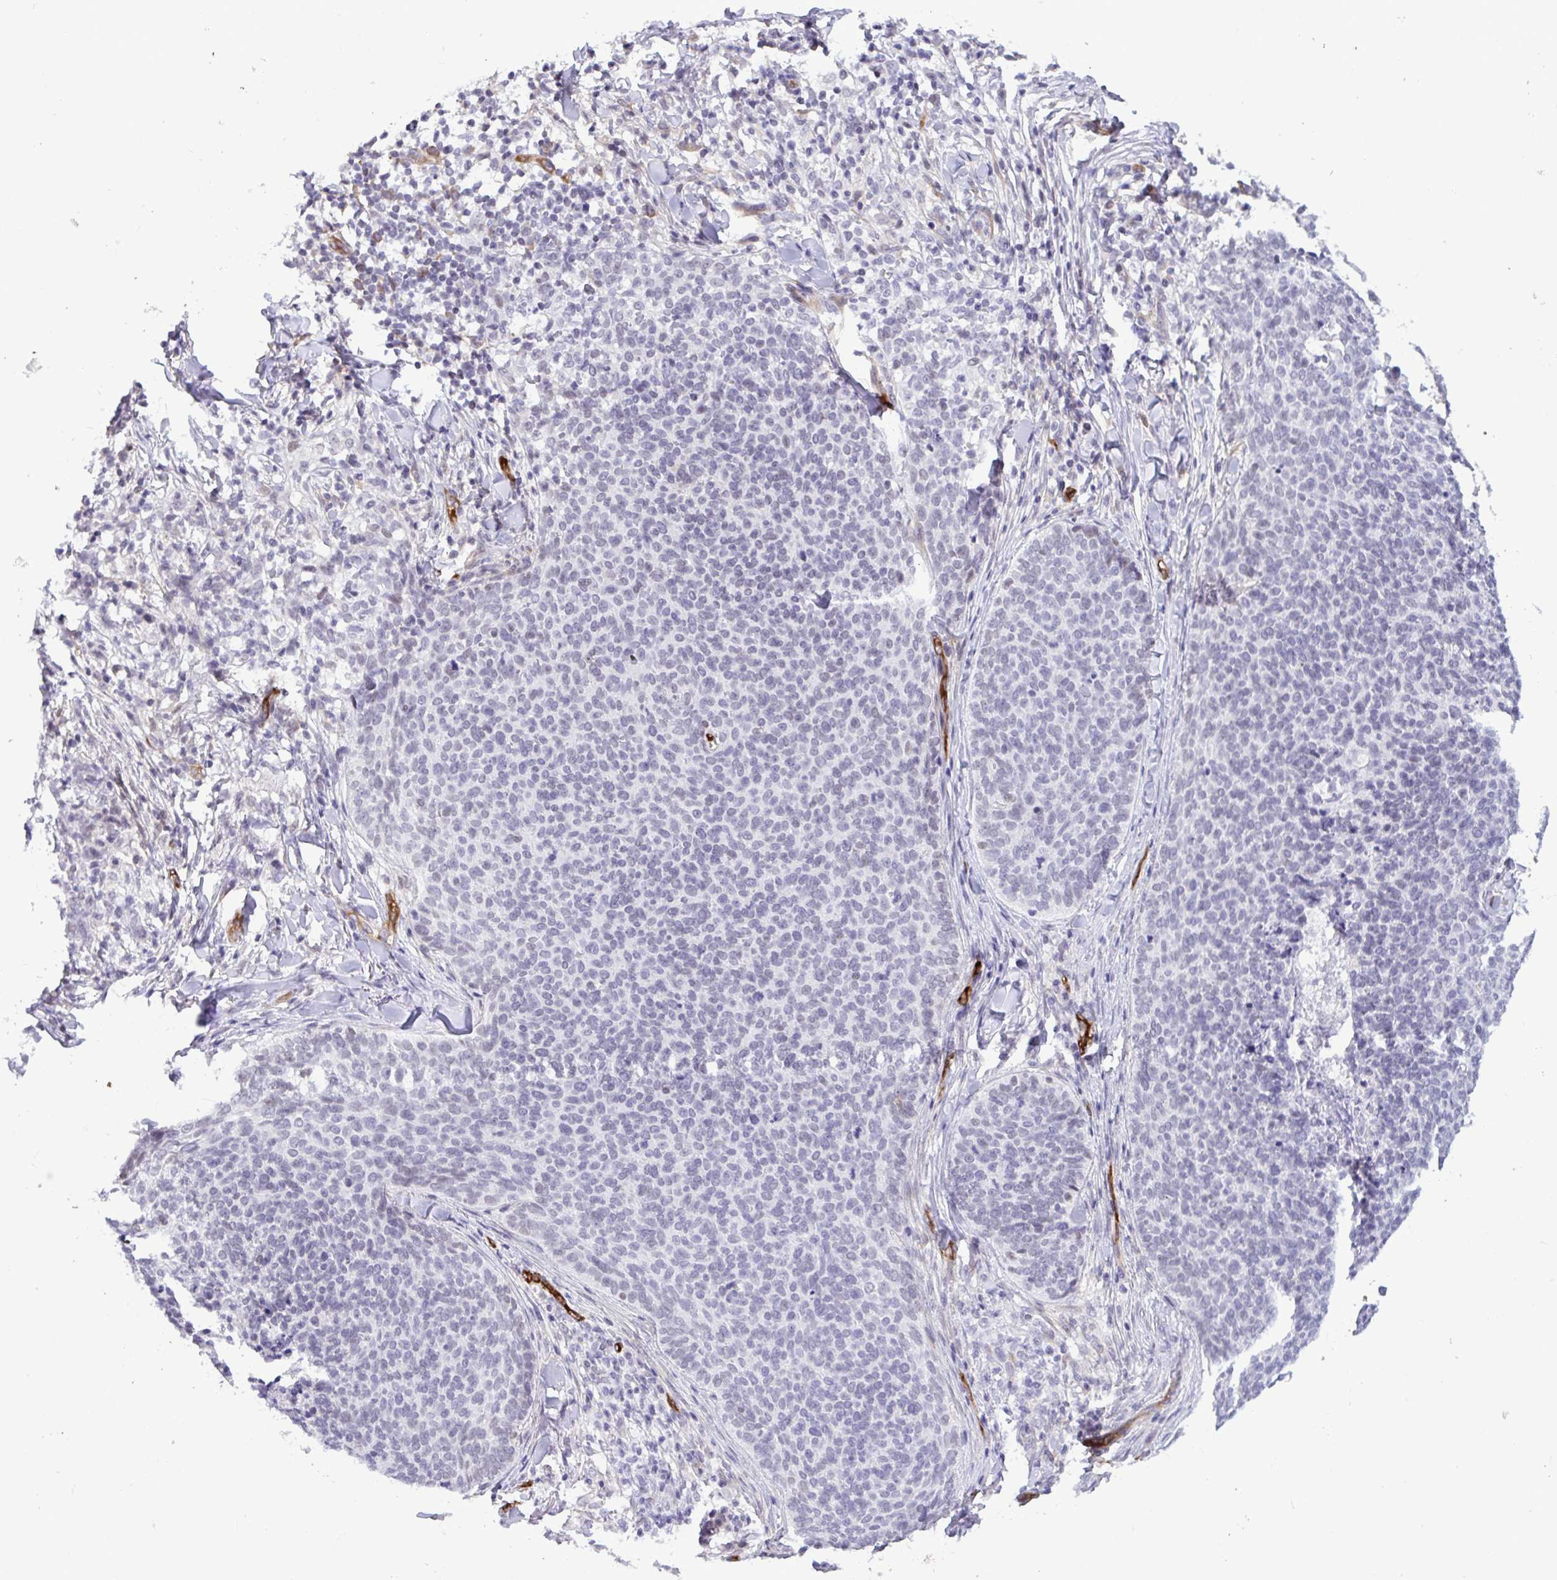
{"staining": {"intensity": "negative", "quantity": "none", "location": "none"}, "tissue": "skin cancer", "cell_type": "Tumor cells", "image_type": "cancer", "snomed": [{"axis": "morphology", "description": "Basal cell carcinoma"}, {"axis": "topography", "description": "Skin"}, {"axis": "topography", "description": "Skin of face"}], "caption": "Tumor cells show no significant expression in skin cancer.", "gene": "EML1", "patient": {"sex": "male", "age": 56}}